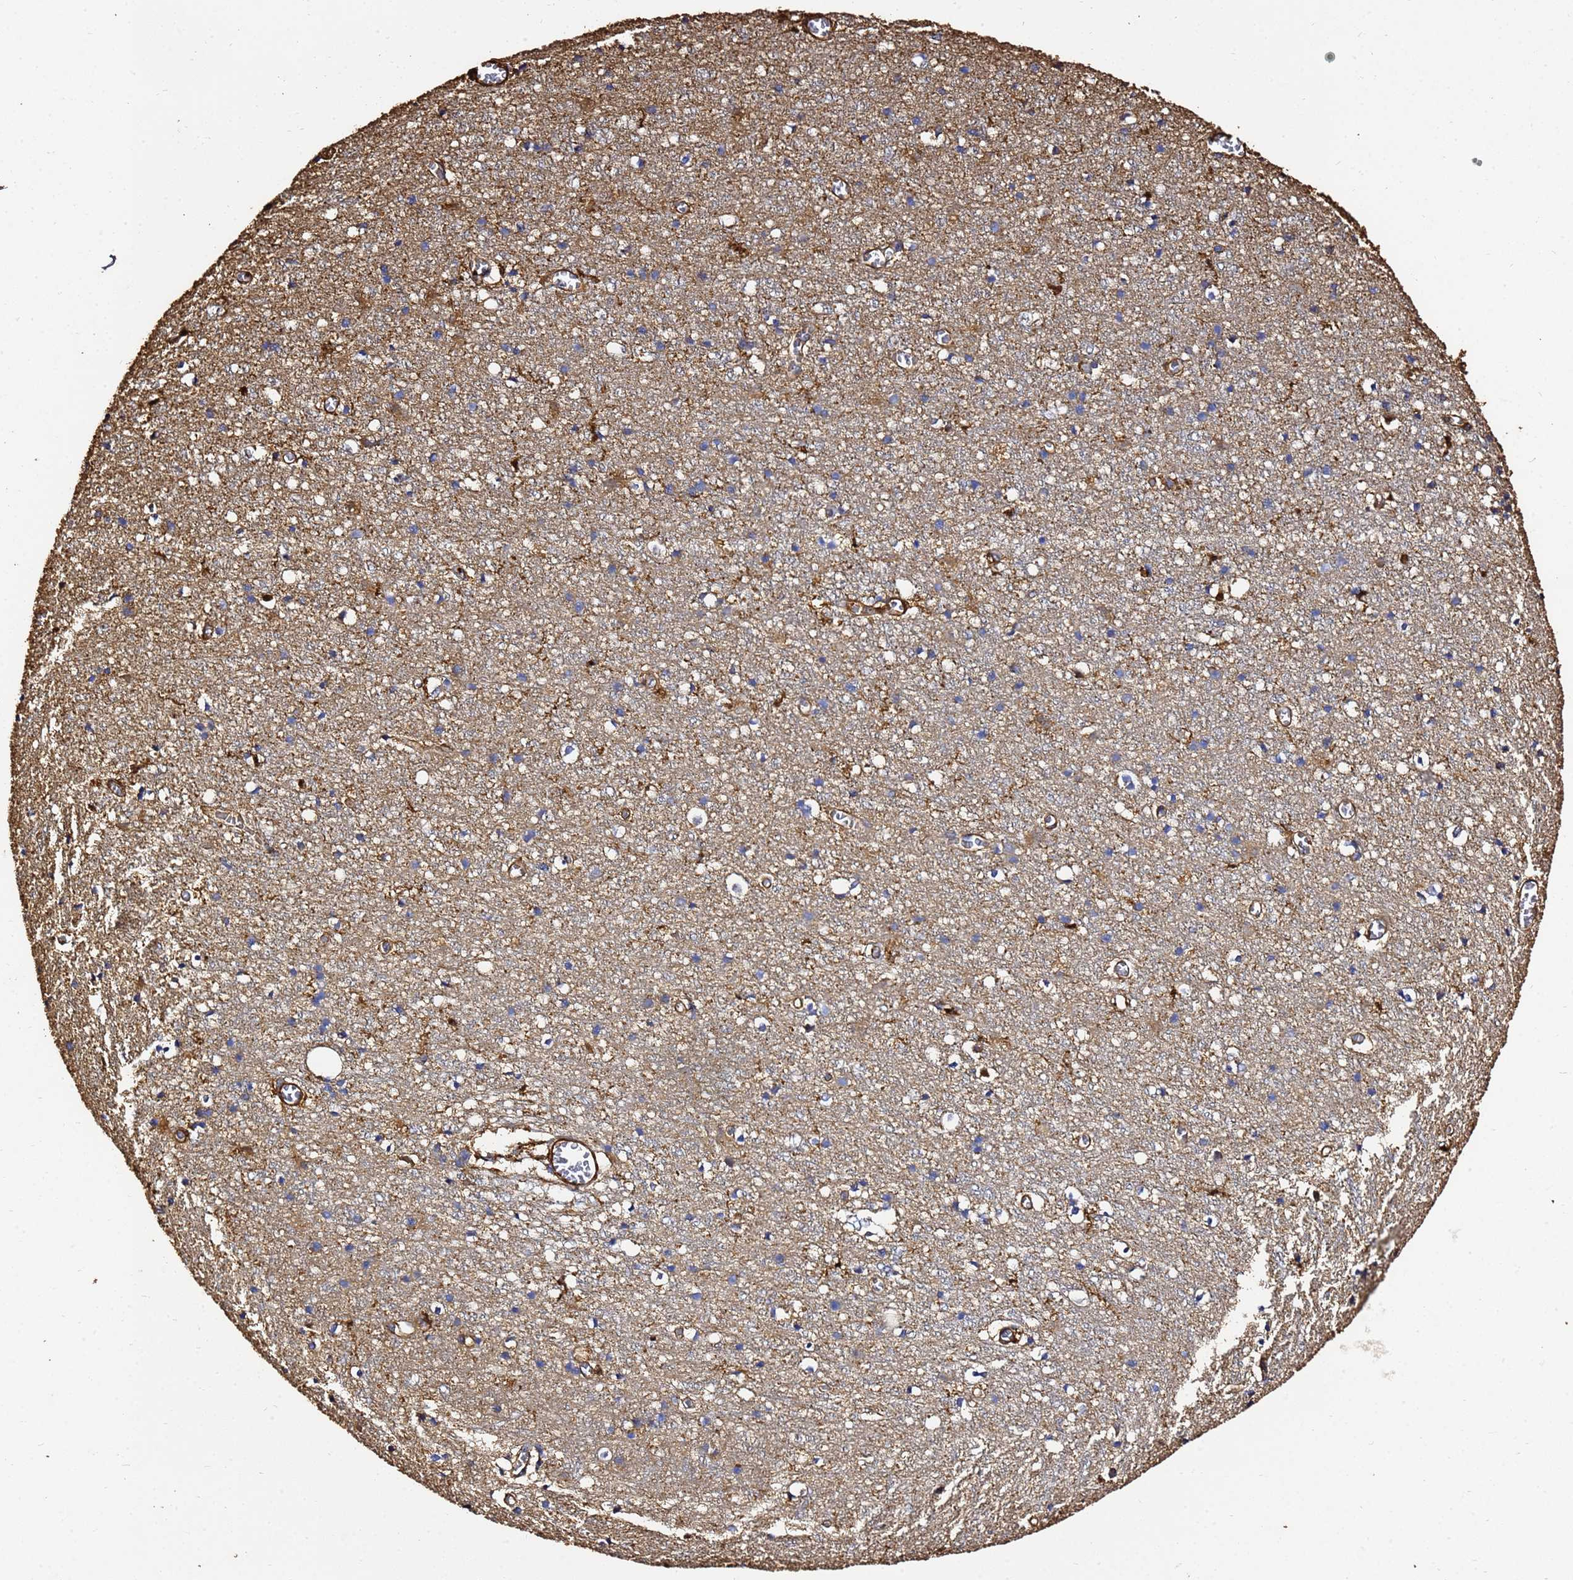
{"staining": {"intensity": "weak", "quantity": ">75%", "location": "cytoplasmic/membranous"}, "tissue": "cerebral cortex", "cell_type": "Endothelial cells", "image_type": "normal", "snomed": [{"axis": "morphology", "description": "Normal tissue, NOS"}, {"axis": "topography", "description": "Cerebral cortex"}], "caption": "A high-resolution image shows IHC staining of normal cerebral cortex, which displays weak cytoplasmic/membranous positivity in about >75% of endothelial cells.", "gene": "ACTA1", "patient": {"sex": "female", "age": 64}}